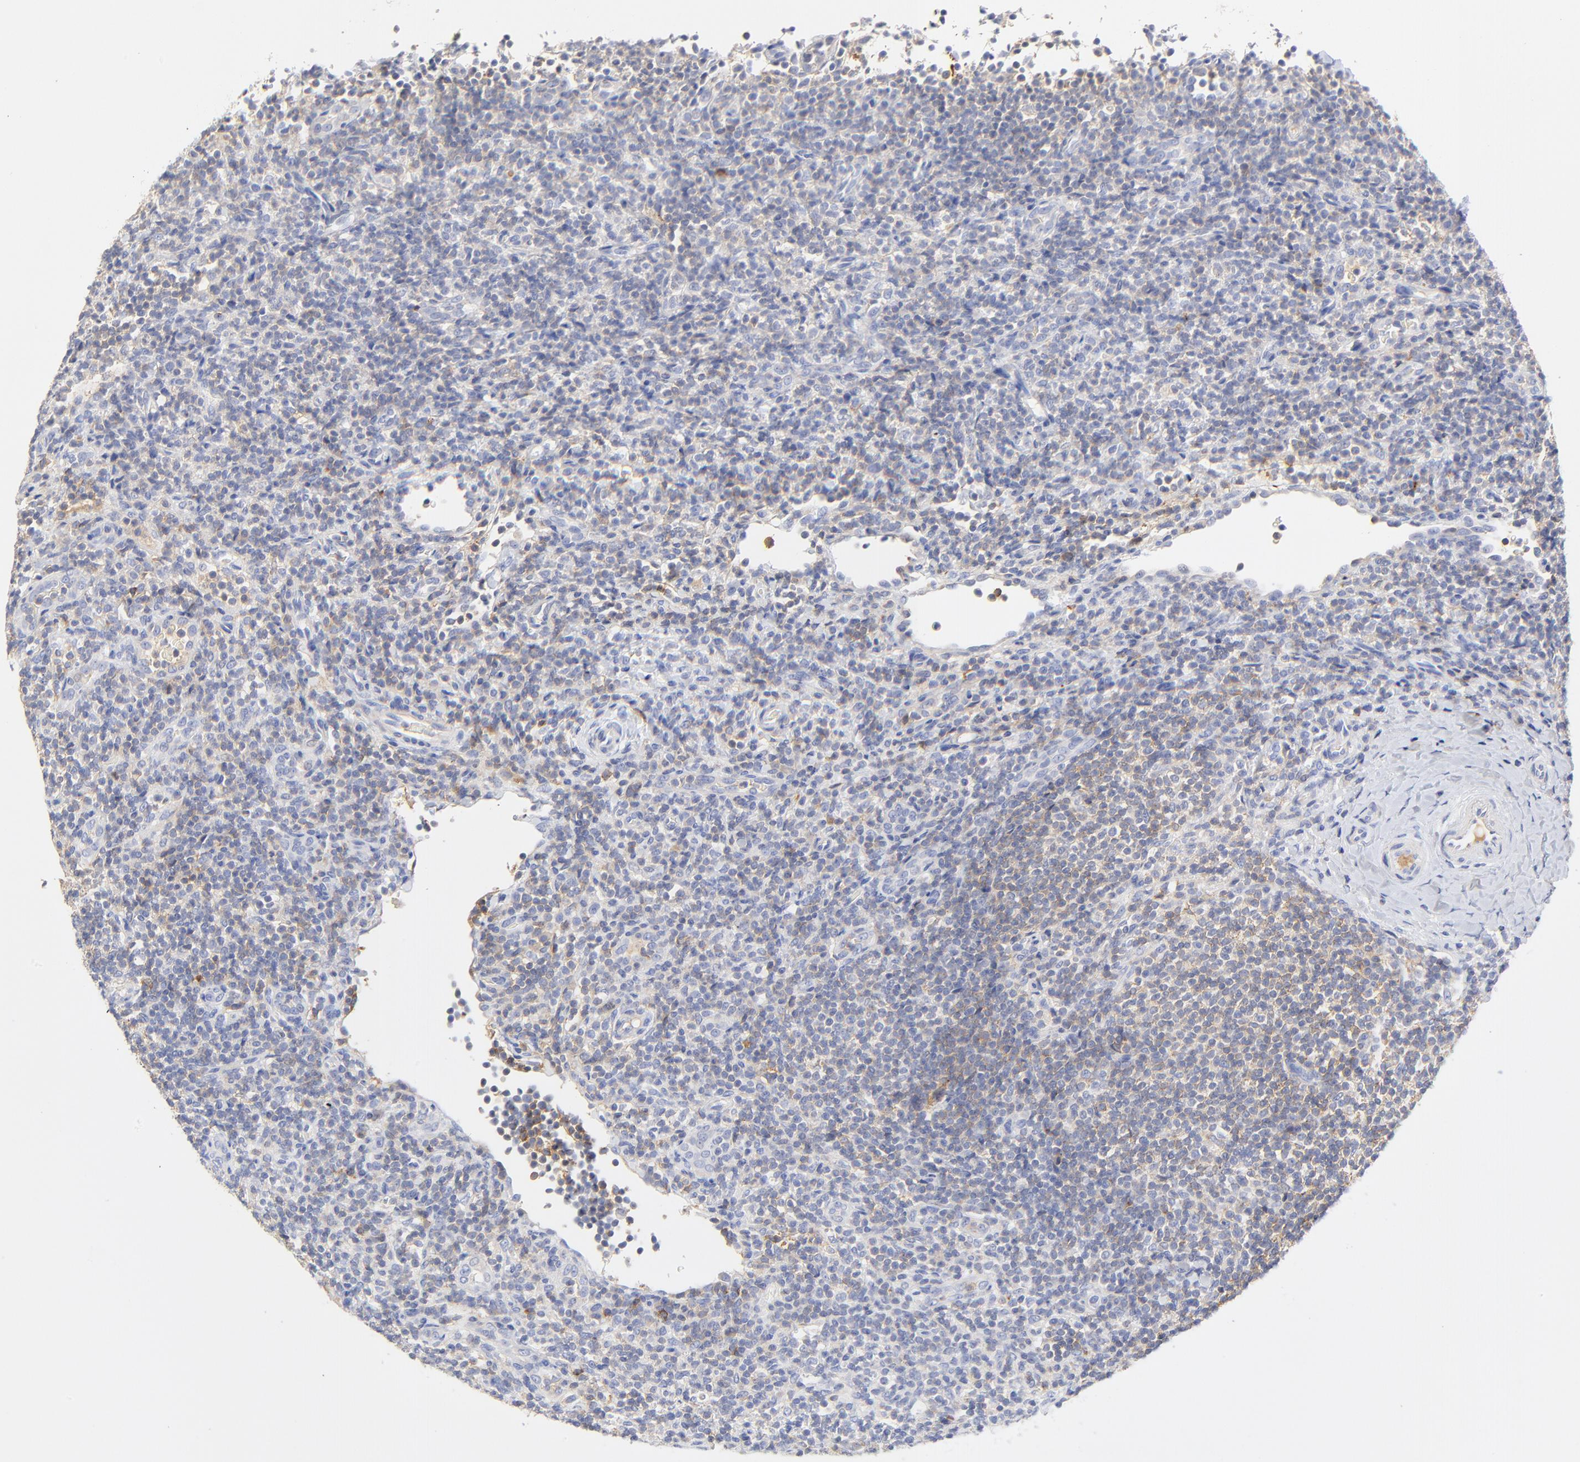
{"staining": {"intensity": "weak", "quantity": "25%-75%", "location": "cytoplasmic/membranous"}, "tissue": "lymphoma", "cell_type": "Tumor cells", "image_type": "cancer", "snomed": [{"axis": "morphology", "description": "Malignant lymphoma, non-Hodgkin's type, Low grade"}, {"axis": "topography", "description": "Lymph node"}], "caption": "Immunohistochemical staining of human lymphoma reveals low levels of weak cytoplasmic/membranous positivity in about 25%-75% of tumor cells.", "gene": "MDGA2", "patient": {"sex": "female", "age": 76}}